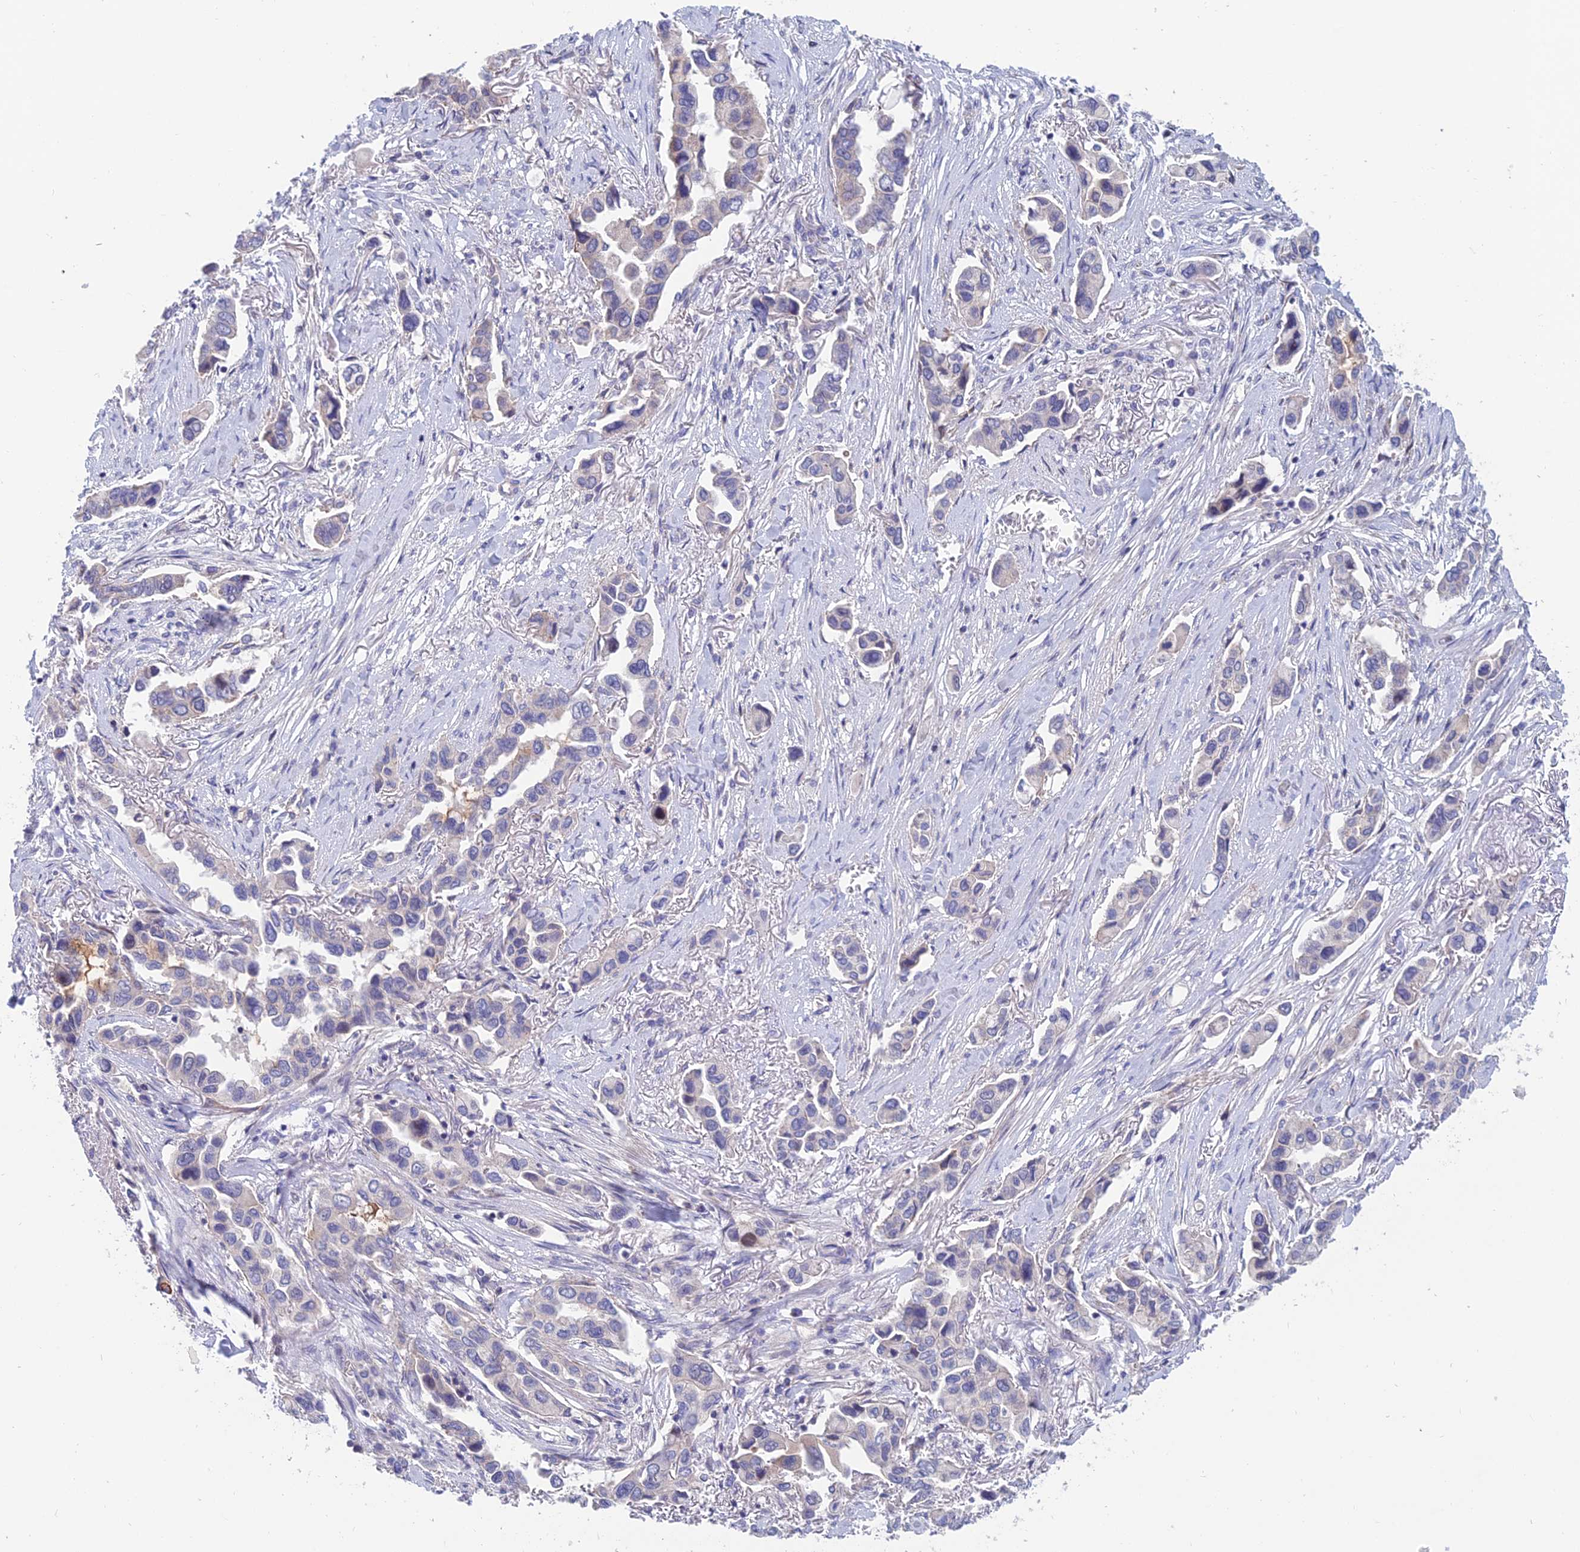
{"staining": {"intensity": "negative", "quantity": "none", "location": "none"}, "tissue": "lung cancer", "cell_type": "Tumor cells", "image_type": "cancer", "snomed": [{"axis": "morphology", "description": "Adenocarcinoma, NOS"}, {"axis": "topography", "description": "Lung"}], "caption": "Protein analysis of lung cancer (adenocarcinoma) demonstrates no significant positivity in tumor cells.", "gene": "USP37", "patient": {"sex": "female", "age": 76}}